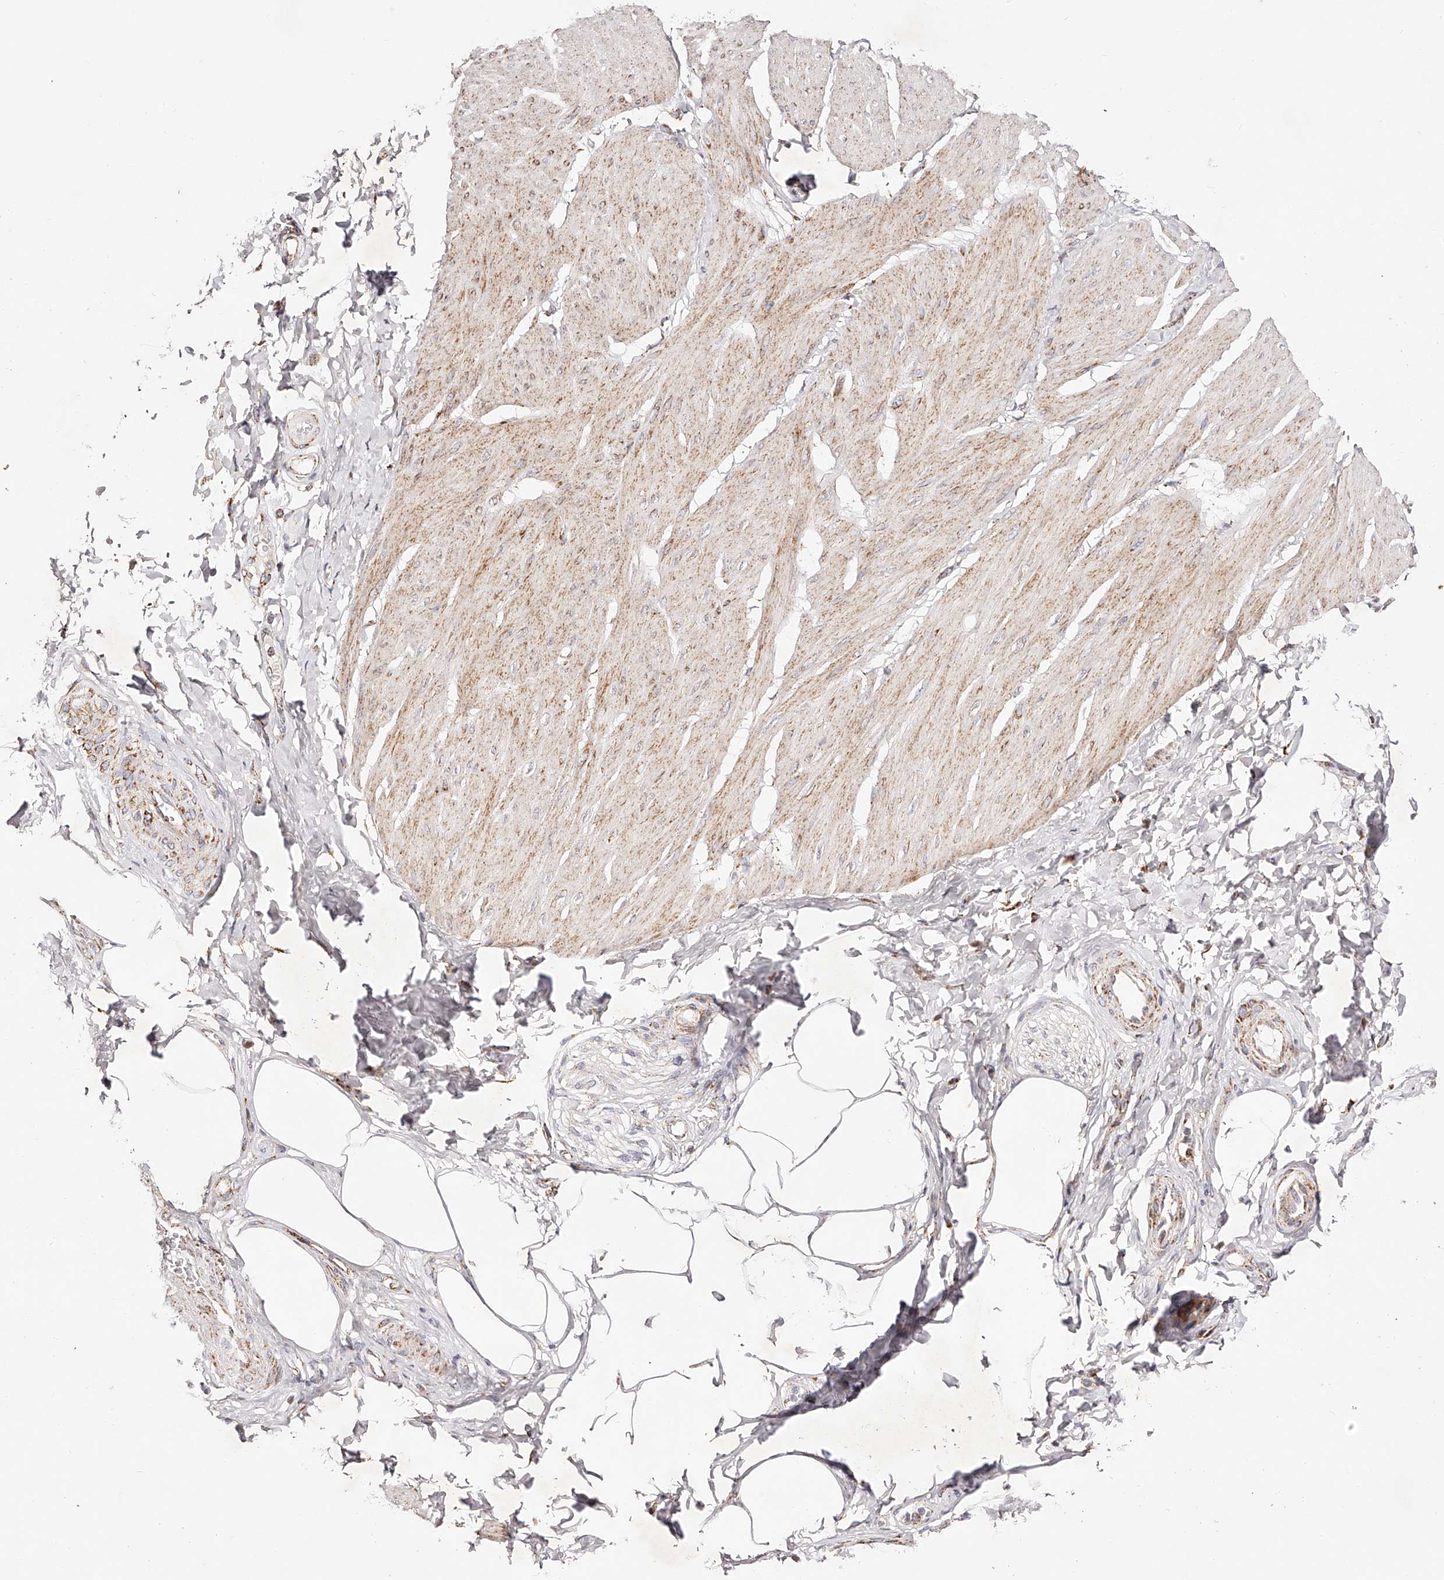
{"staining": {"intensity": "moderate", "quantity": "25%-75%", "location": "cytoplasmic/membranous"}, "tissue": "smooth muscle", "cell_type": "Smooth muscle cells", "image_type": "normal", "snomed": [{"axis": "morphology", "description": "Urothelial carcinoma, High grade"}, {"axis": "topography", "description": "Urinary bladder"}], "caption": "A micrograph showing moderate cytoplasmic/membranous positivity in approximately 25%-75% of smooth muscle cells in unremarkable smooth muscle, as visualized by brown immunohistochemical staining.", "gene": "NDUFV3", "patient": {"sex": "male", "age": 46}}